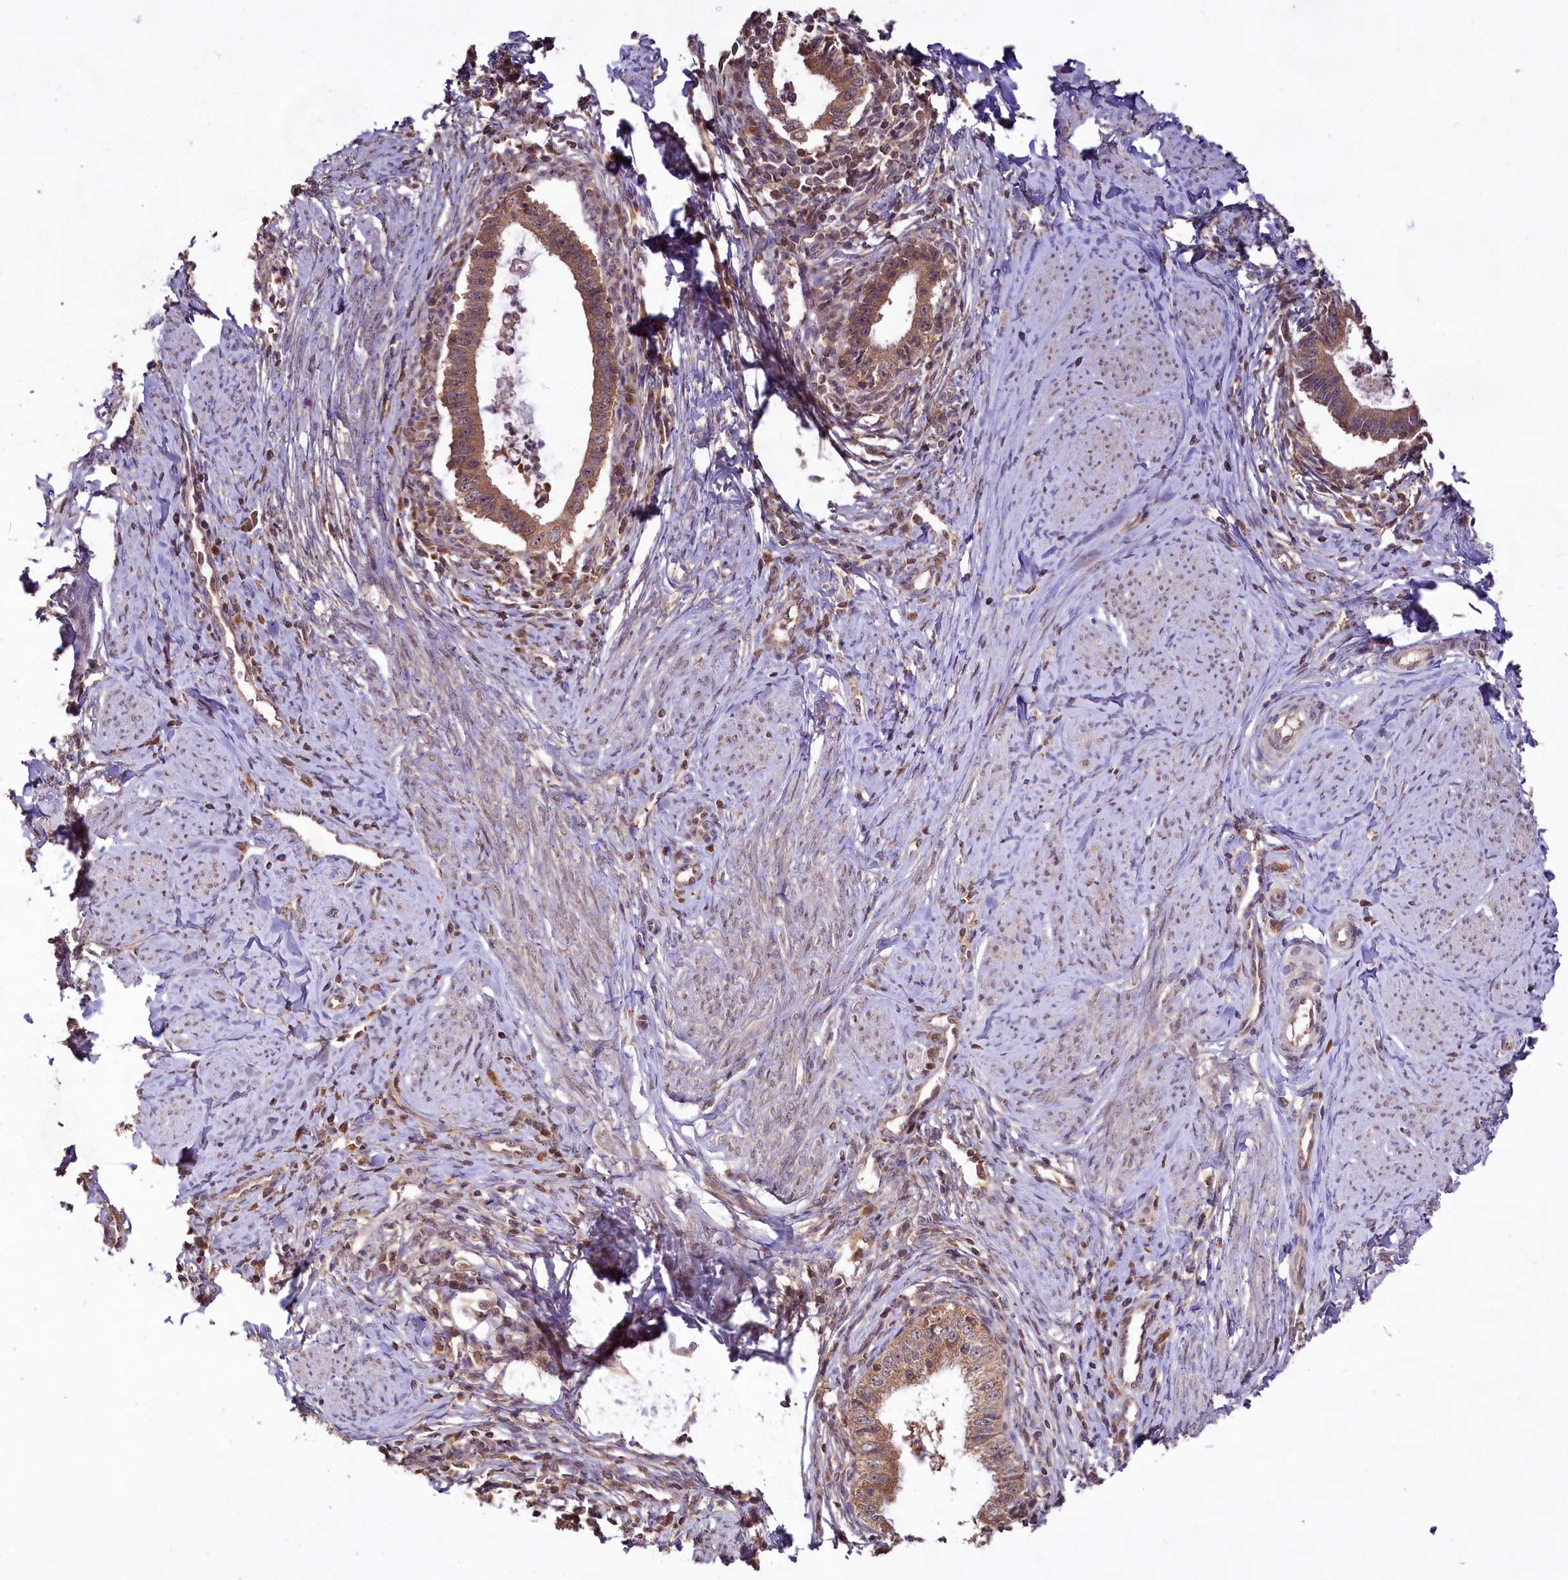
{"staining": {"intensity": "moderate", "quantity": ">75%", "location": "cytoplasmic/membranous,nuclear"}, "tissue": "cervical cancer", "cell_type": "Tumor cells", "image_type": "cancer", "snomed": [{"axis": "morphology", "description": "Adenocarcinoma, NOS"}, {"axis": "topography", "description": "Cervix"}], "caption": "Cervical adenocarcinoma stained for a protein (brown) demonstrates moderate cytoplasmic/membranous and nuclear positive expression in approximately >75% of tumor cells.", "gene": "RRP8", "patient": {"sex": "female", "age": 36}}